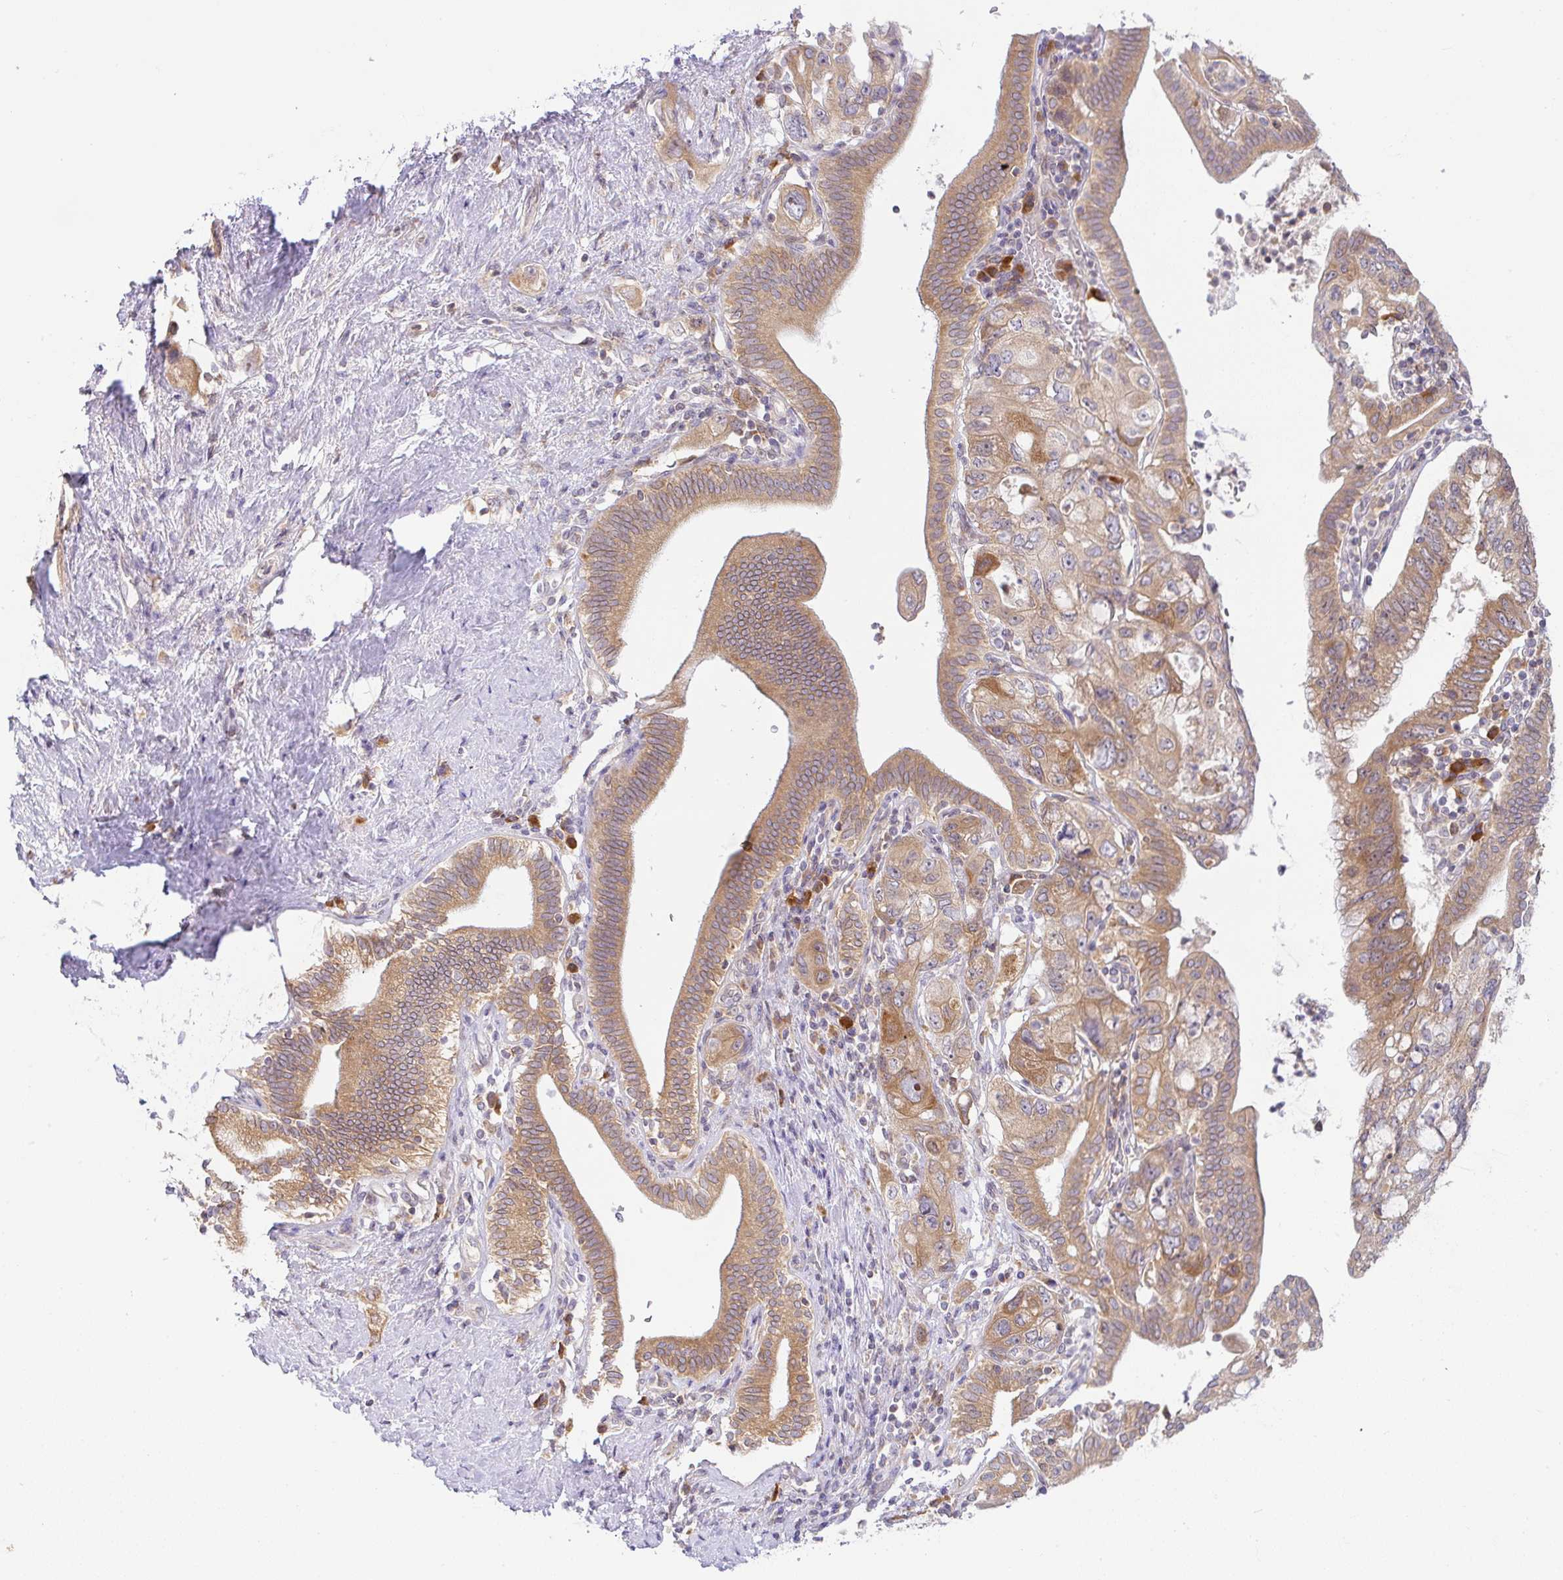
{"staining": {"intensity": "moderate", "quantity": ">75%", "location": "cytoplasmic/membranous"}, "tissue": "pancreatic cancer", "cell_type": "Tumor cells", "image_type": "cancer", "snomed": [{"axis": "morphology", "description": "Adenocarcinoma, NOS"}, {"axis": "topography", "description": "Pancreas"}], "caption": "Immunohistochemical staining of human pancreatic cancer (adenocarcinoma) reveals moderate cytoplasmic/membranous protein expression in about >75% of tumor cells.", "gene": "DERL2", "patient": {"sex": "female", "age": 73}}